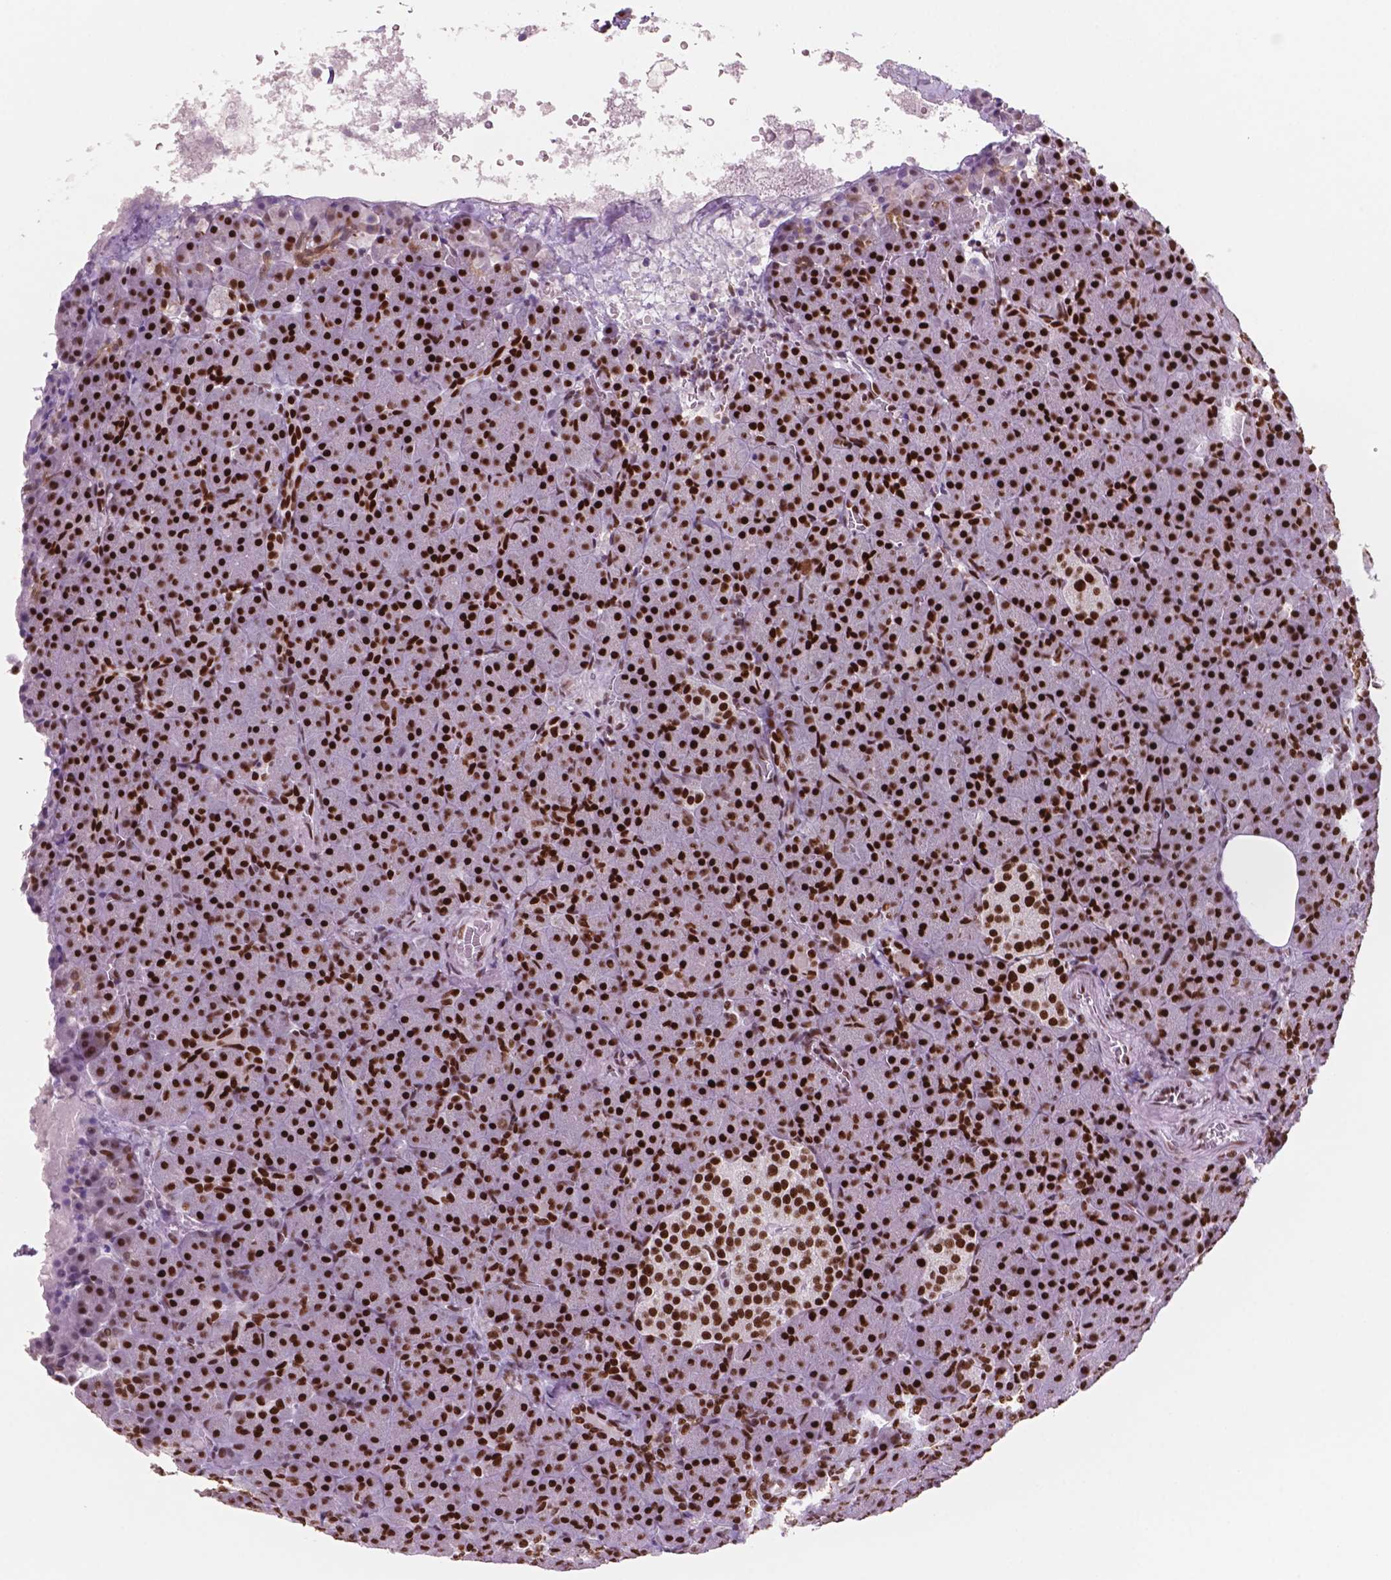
{"staining": {"intensity": "strong", "quantity": ">75%", "location": "nuclear"}, "tissue": "pancreas", "cell_type": "Exocrine glandular cells", "image_type": "normal", "snomed": [{"axis": "morphology", "description": "Normal tissue, NOS"}, {"axis": "topography", "description": "Pancreas"}], "caption": "Brown immunohistochemical staining in benign human pancreas reveals strong nuclear positivity in about >75% of exocrine glandular cells. (IHC, brightfield microscopy, high magnification).", "gene": "MSH6", "patient": {"sex": "female", "age": 74}}